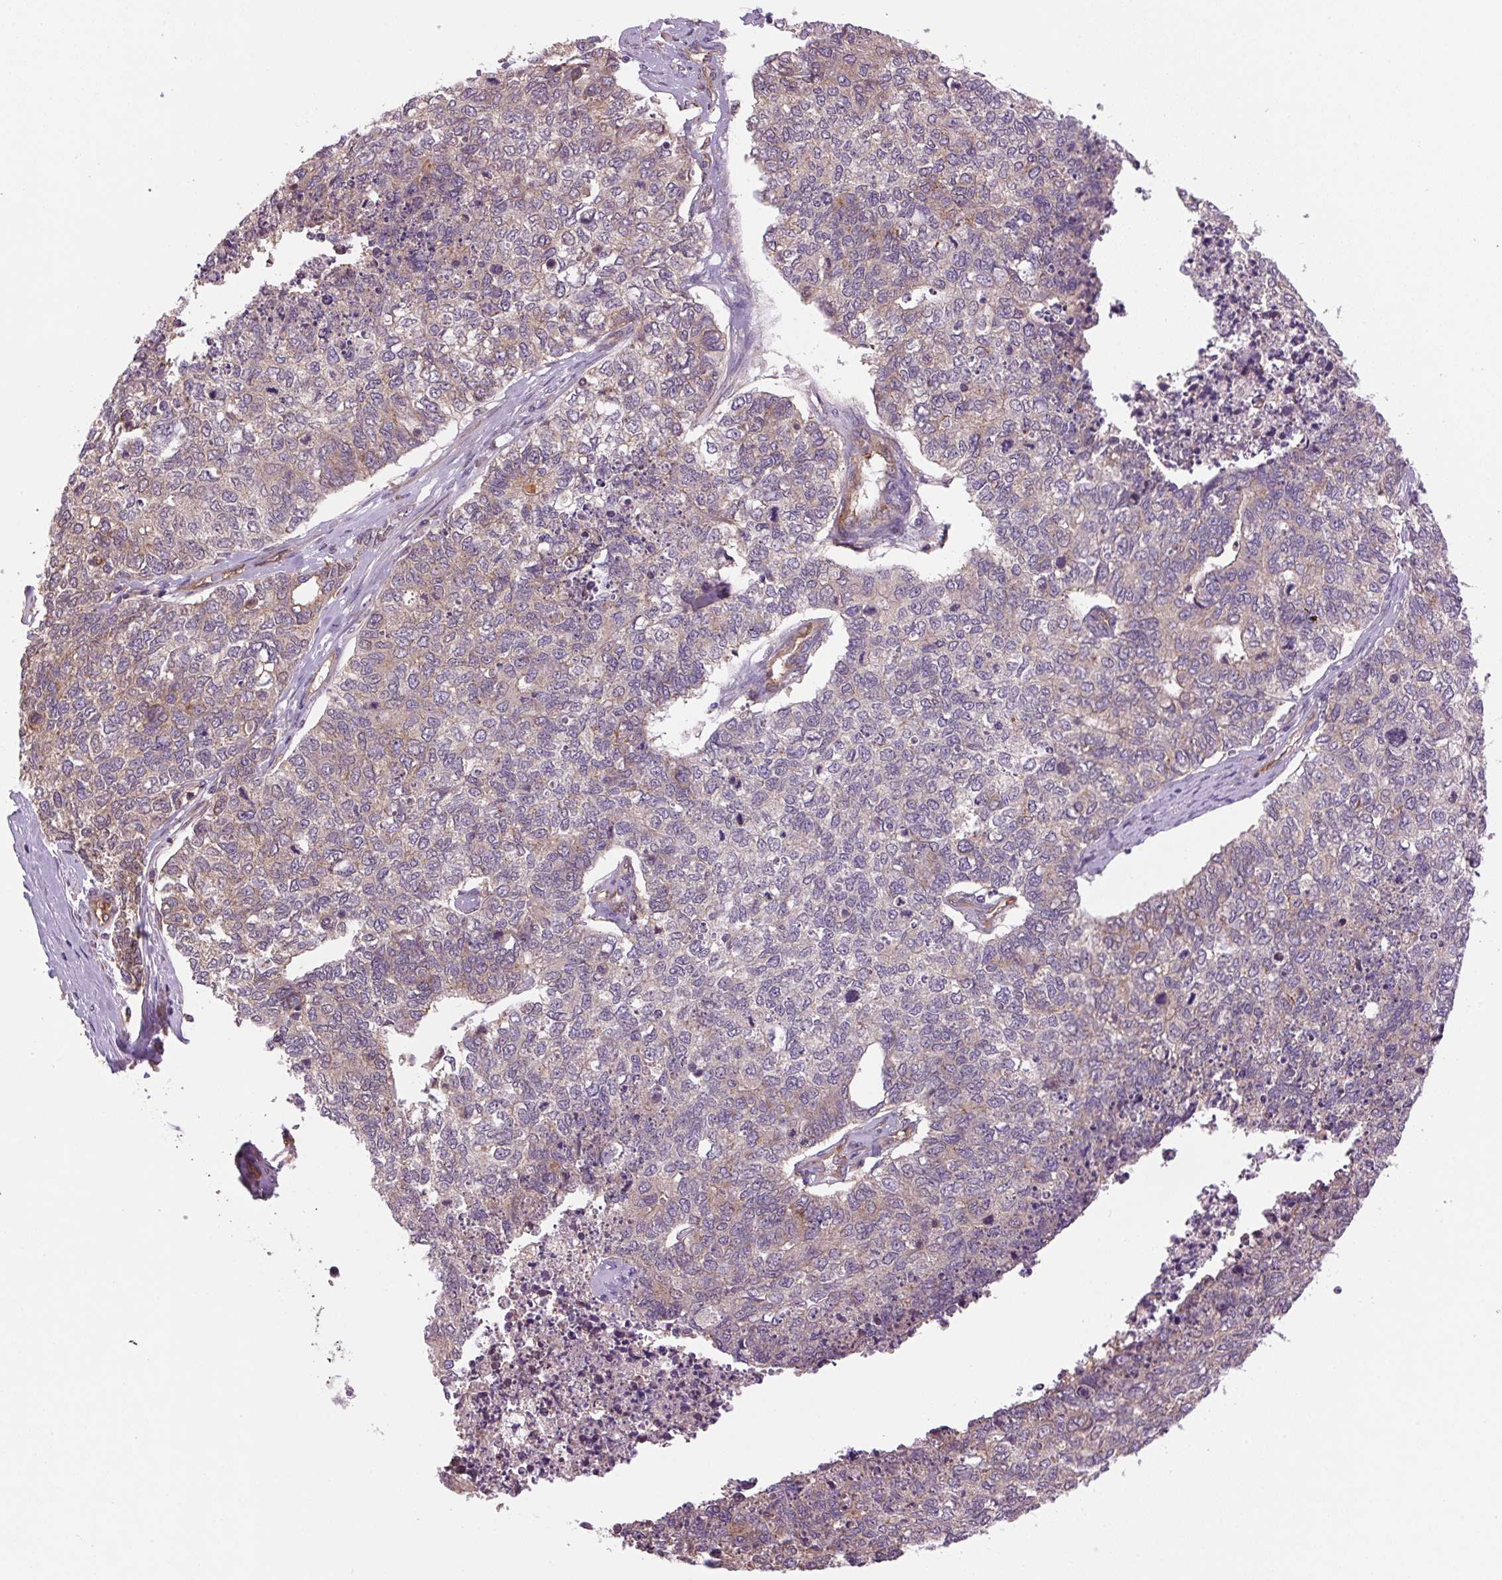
{"staining": {"intensity": "weak", "quantity": "<25%", "location": "cytoplasmic/membranous"}, "tissue": "cervical cancer", "cell_type": "Tumor cells", "image_type": "cancer", "snomed": [{"axis": "morphology", "description": "Squamous cell carcinoma, NOS"}, {"axis": "topography", "description": "Cervix"}], "caption": "Protein analysis of cervical squamous cell carcinoma exhibits no significant positivity in tumor cells. The staining is performed using DAB brown chromogen with nuclei counter-stained in using hematoxylin.", "gene": "SEPTIN10", "patient": {"sex": "female", "age": 63}}